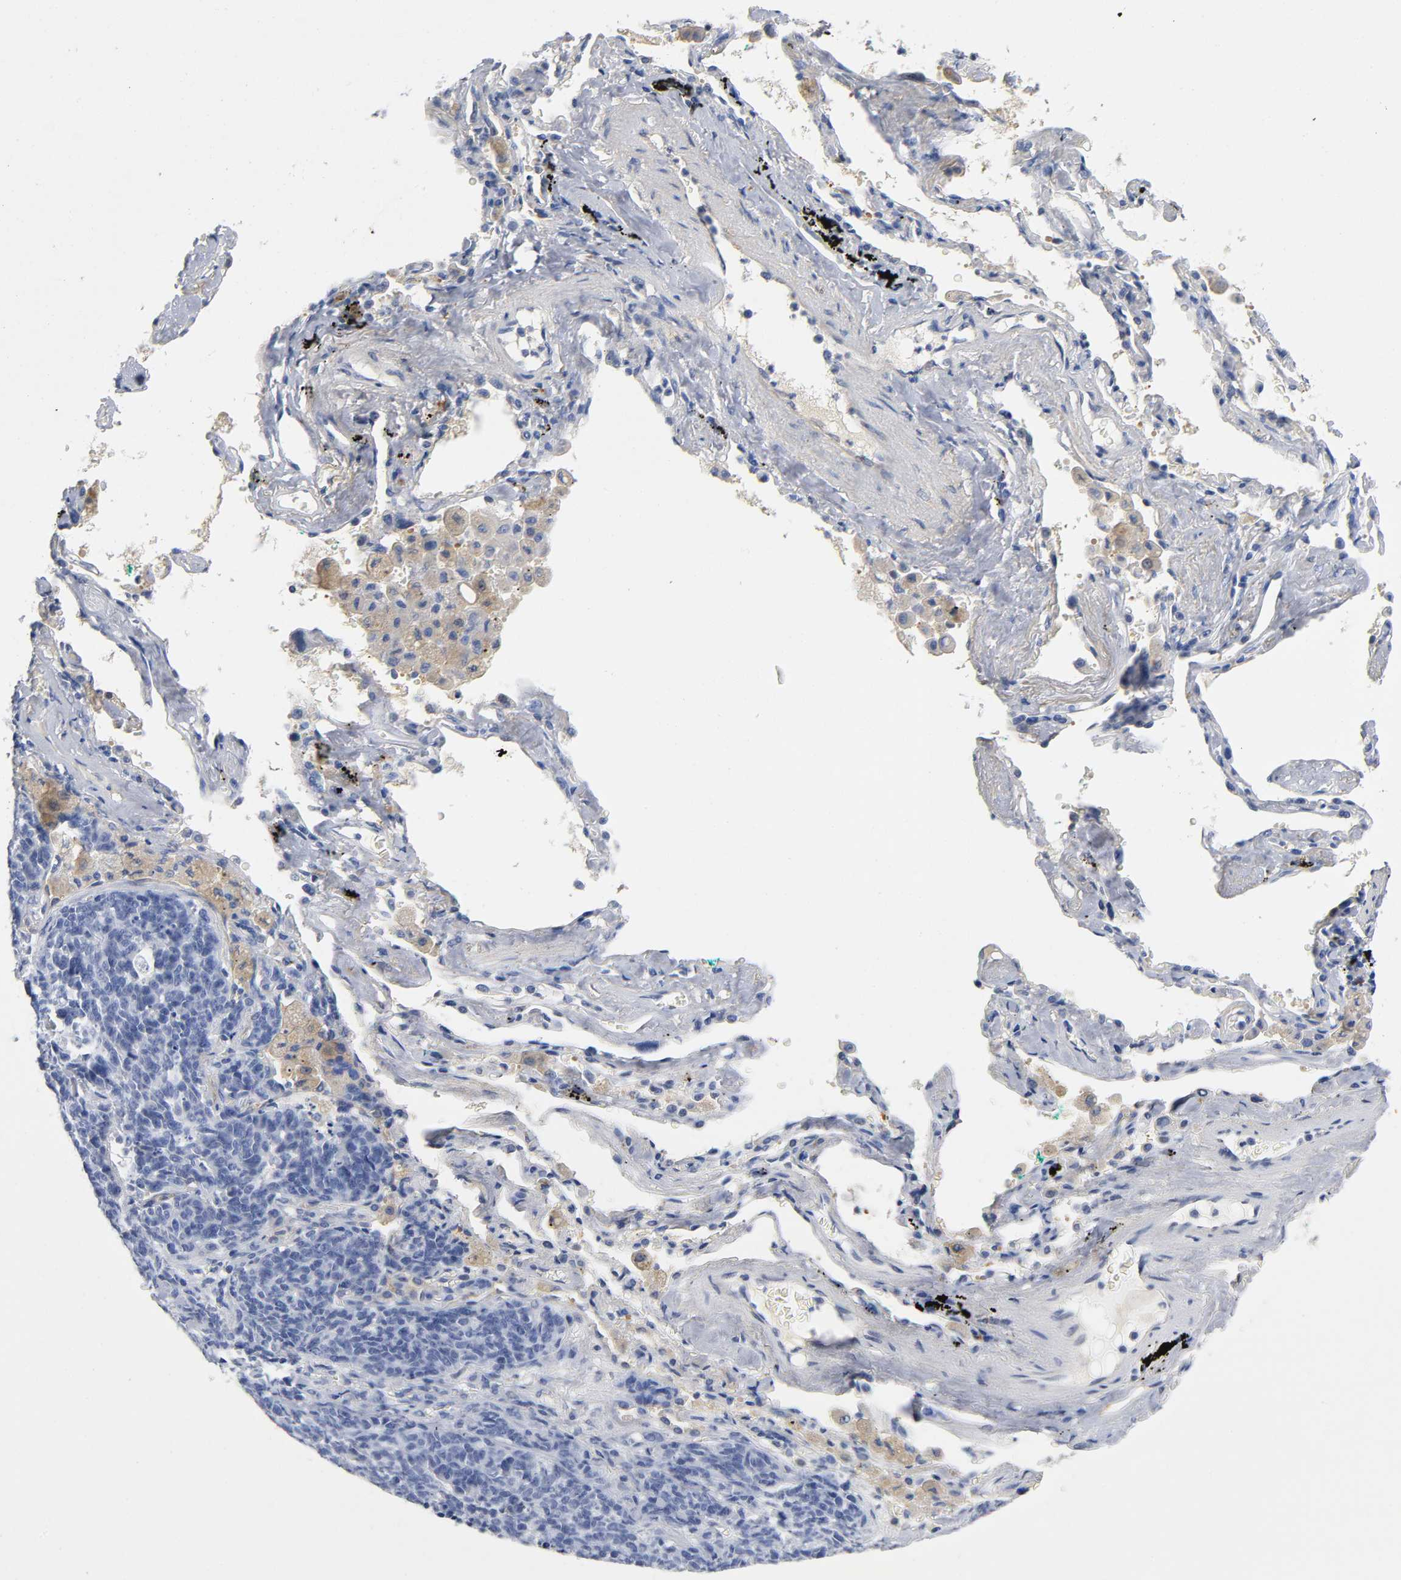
{"staining": {"intensity": "negative", "quantity": "none", "location": "none"}, "tissue": "lung cancer", "cell_type": "Tumor cells", "image_type": "cancer", "snomed": [{"axis": "morphology", "description": "Neoplasm, malignant, NOS"}, {"axis": "topography", "description": "Lung"}], "caption": "The immunohistochemistry micrograph has no significant staining in tumor cells of lung cancer (malignant neoplasm) tissue.", "gene": "TNC", "patient": {"sex": "female", "age": 58}}